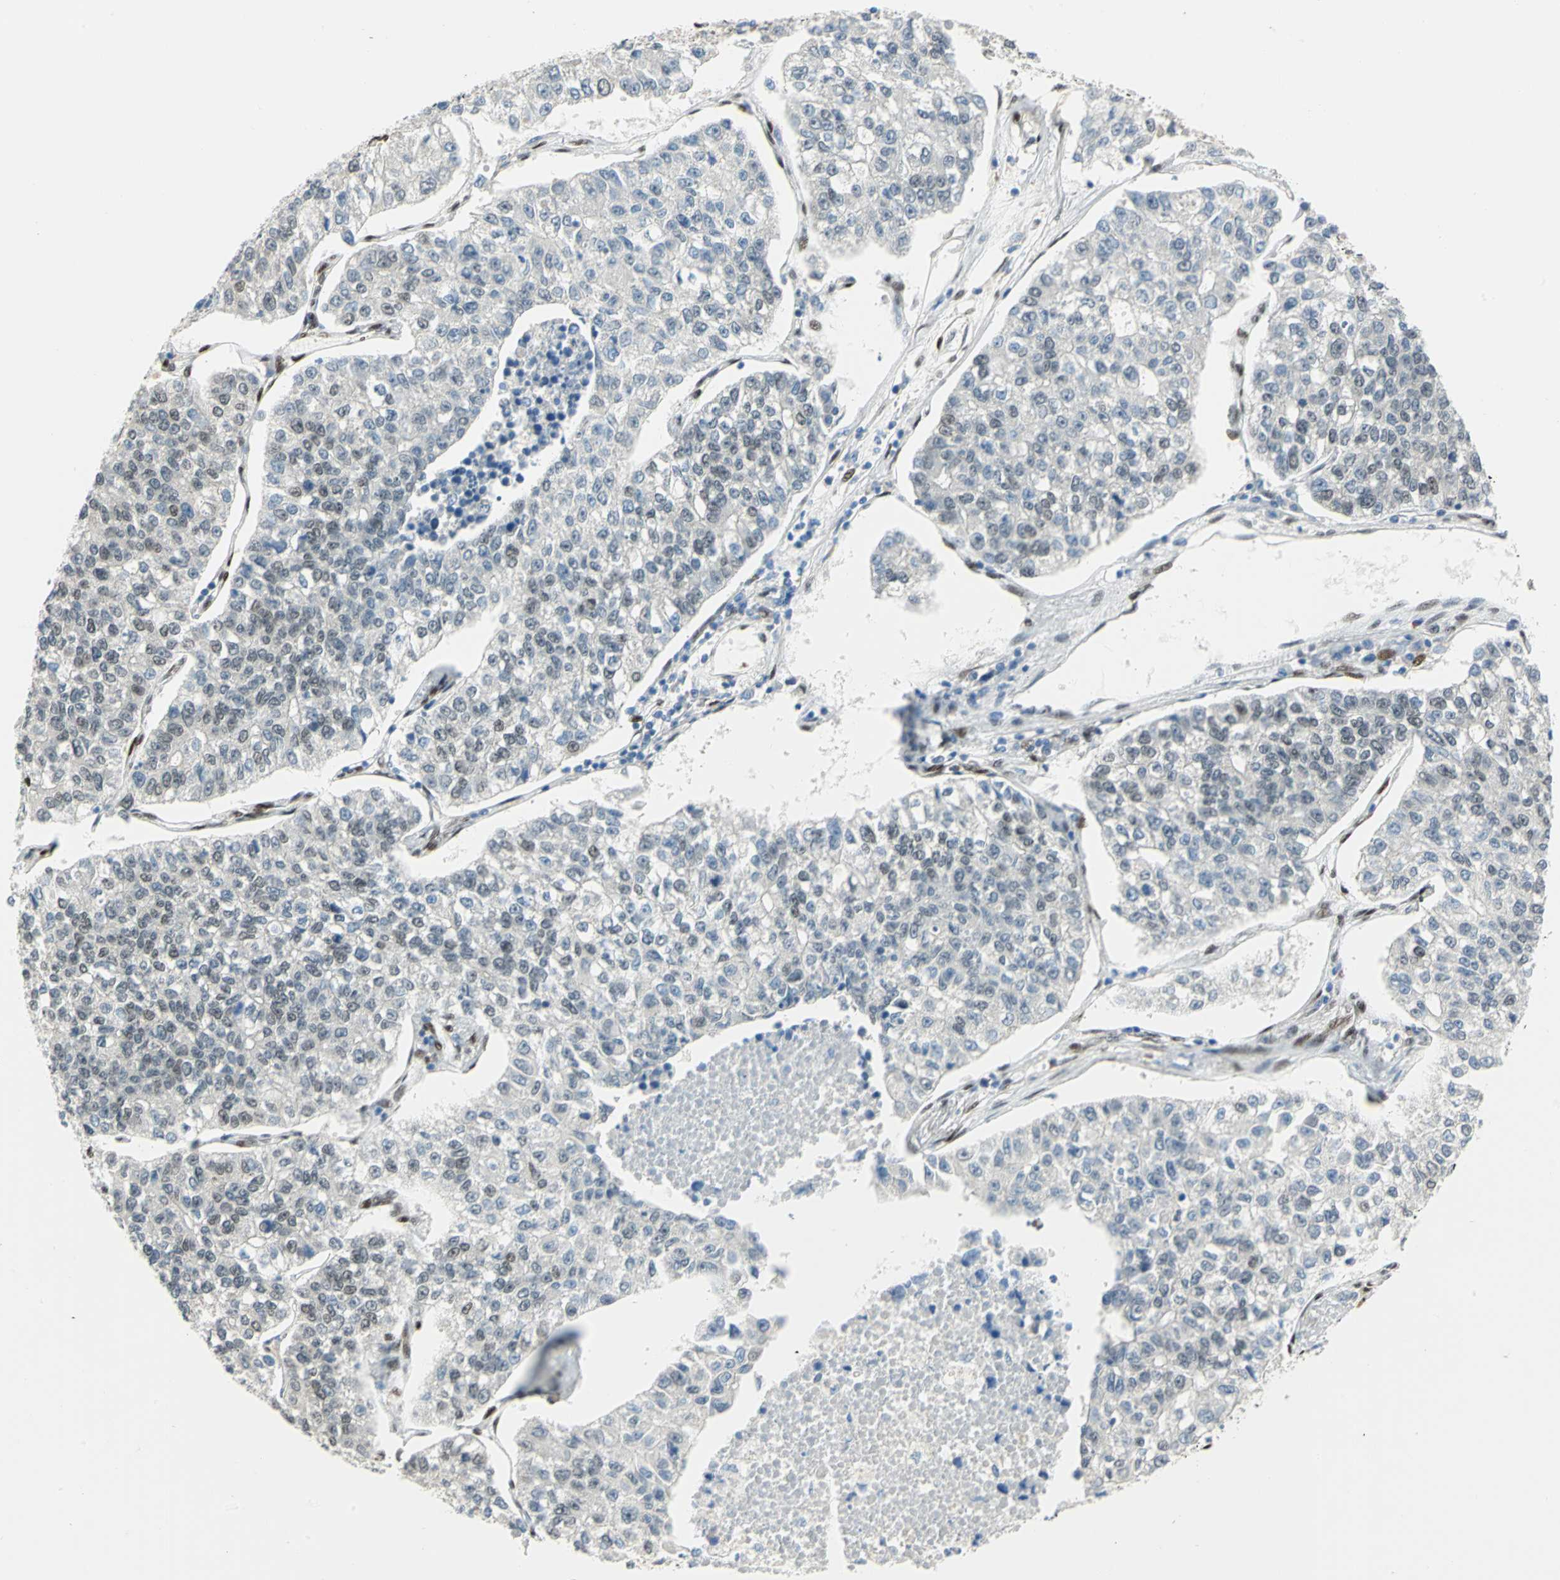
{"staining": {"intensity": "negative", "quantity": "none", "location": "none"}, "tissue": "lung cancer", "cell_type": "Tumor cells", "image_type": "cancer", "snomed": [{"axis": "morphology", "description": "Adenocarcinoma, NOS"}, {"axis": "topography", "description": "Lung"}], "caption": "A micrograph of human lung cancer is negative for staining in tumor cells.", "gene": "RBFOX2", "patient": {"sex": "male", "age": 49}}